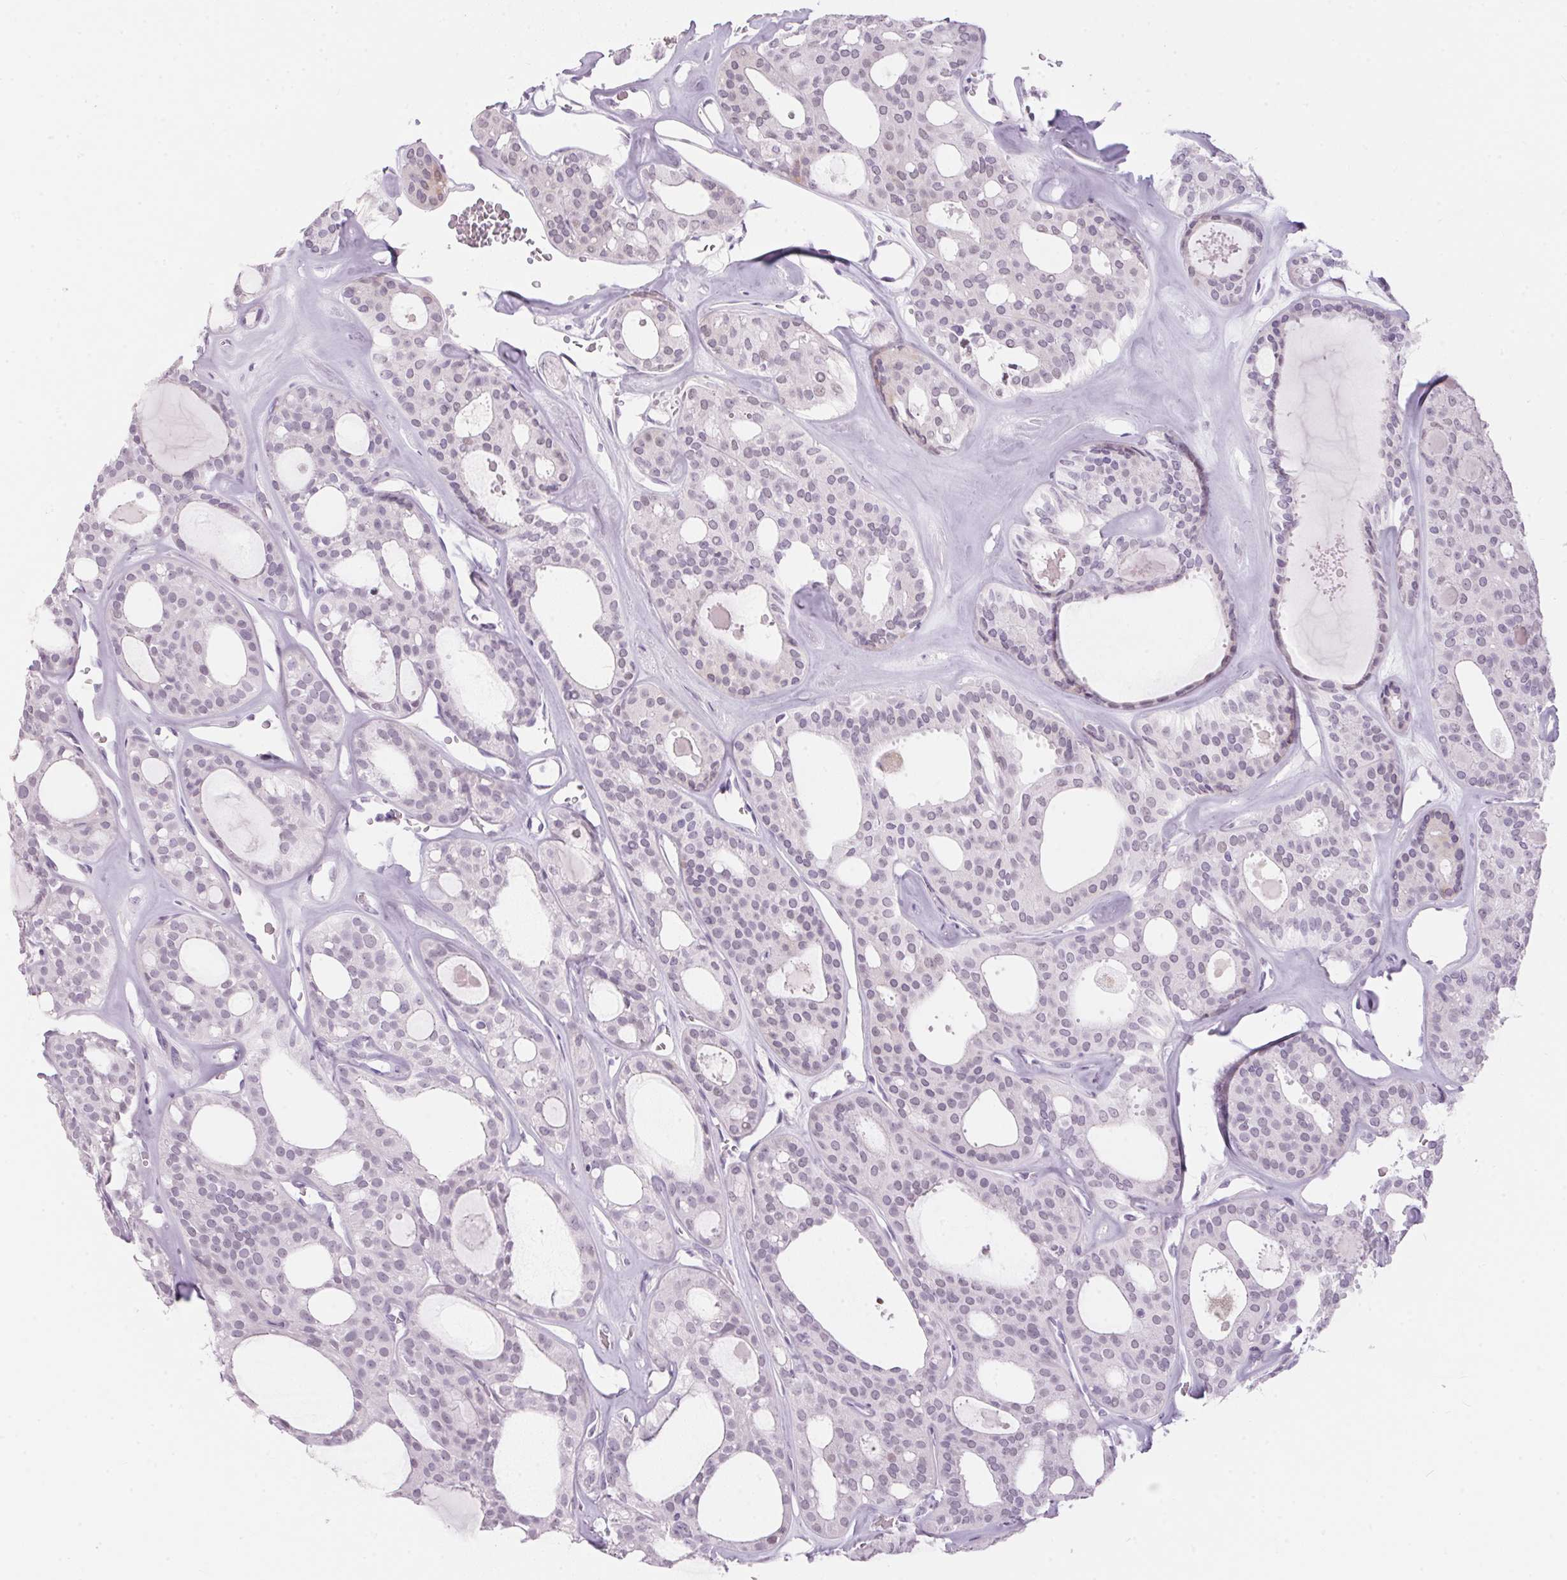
{"staining": {"intensity": "negative", "quantity": "none", "location": "none"}, "tissue": "thyroid cancer", "cell_type": "Tumor cells", "image_type": "cancer", "snomed": [{"axis": "morphology", "description": "Follicular adenoma carcinoma, NOS"}, {"axis": "topography", "description": "Thyroid gland"}], "caption": "Immunohistochemical staining of thyroid cancer (follicular adenoma carcinoma) exhibits no significant expression in tumor cells.", "gene": "CADPS", "patient": {"sex": "male", "age": 75}}